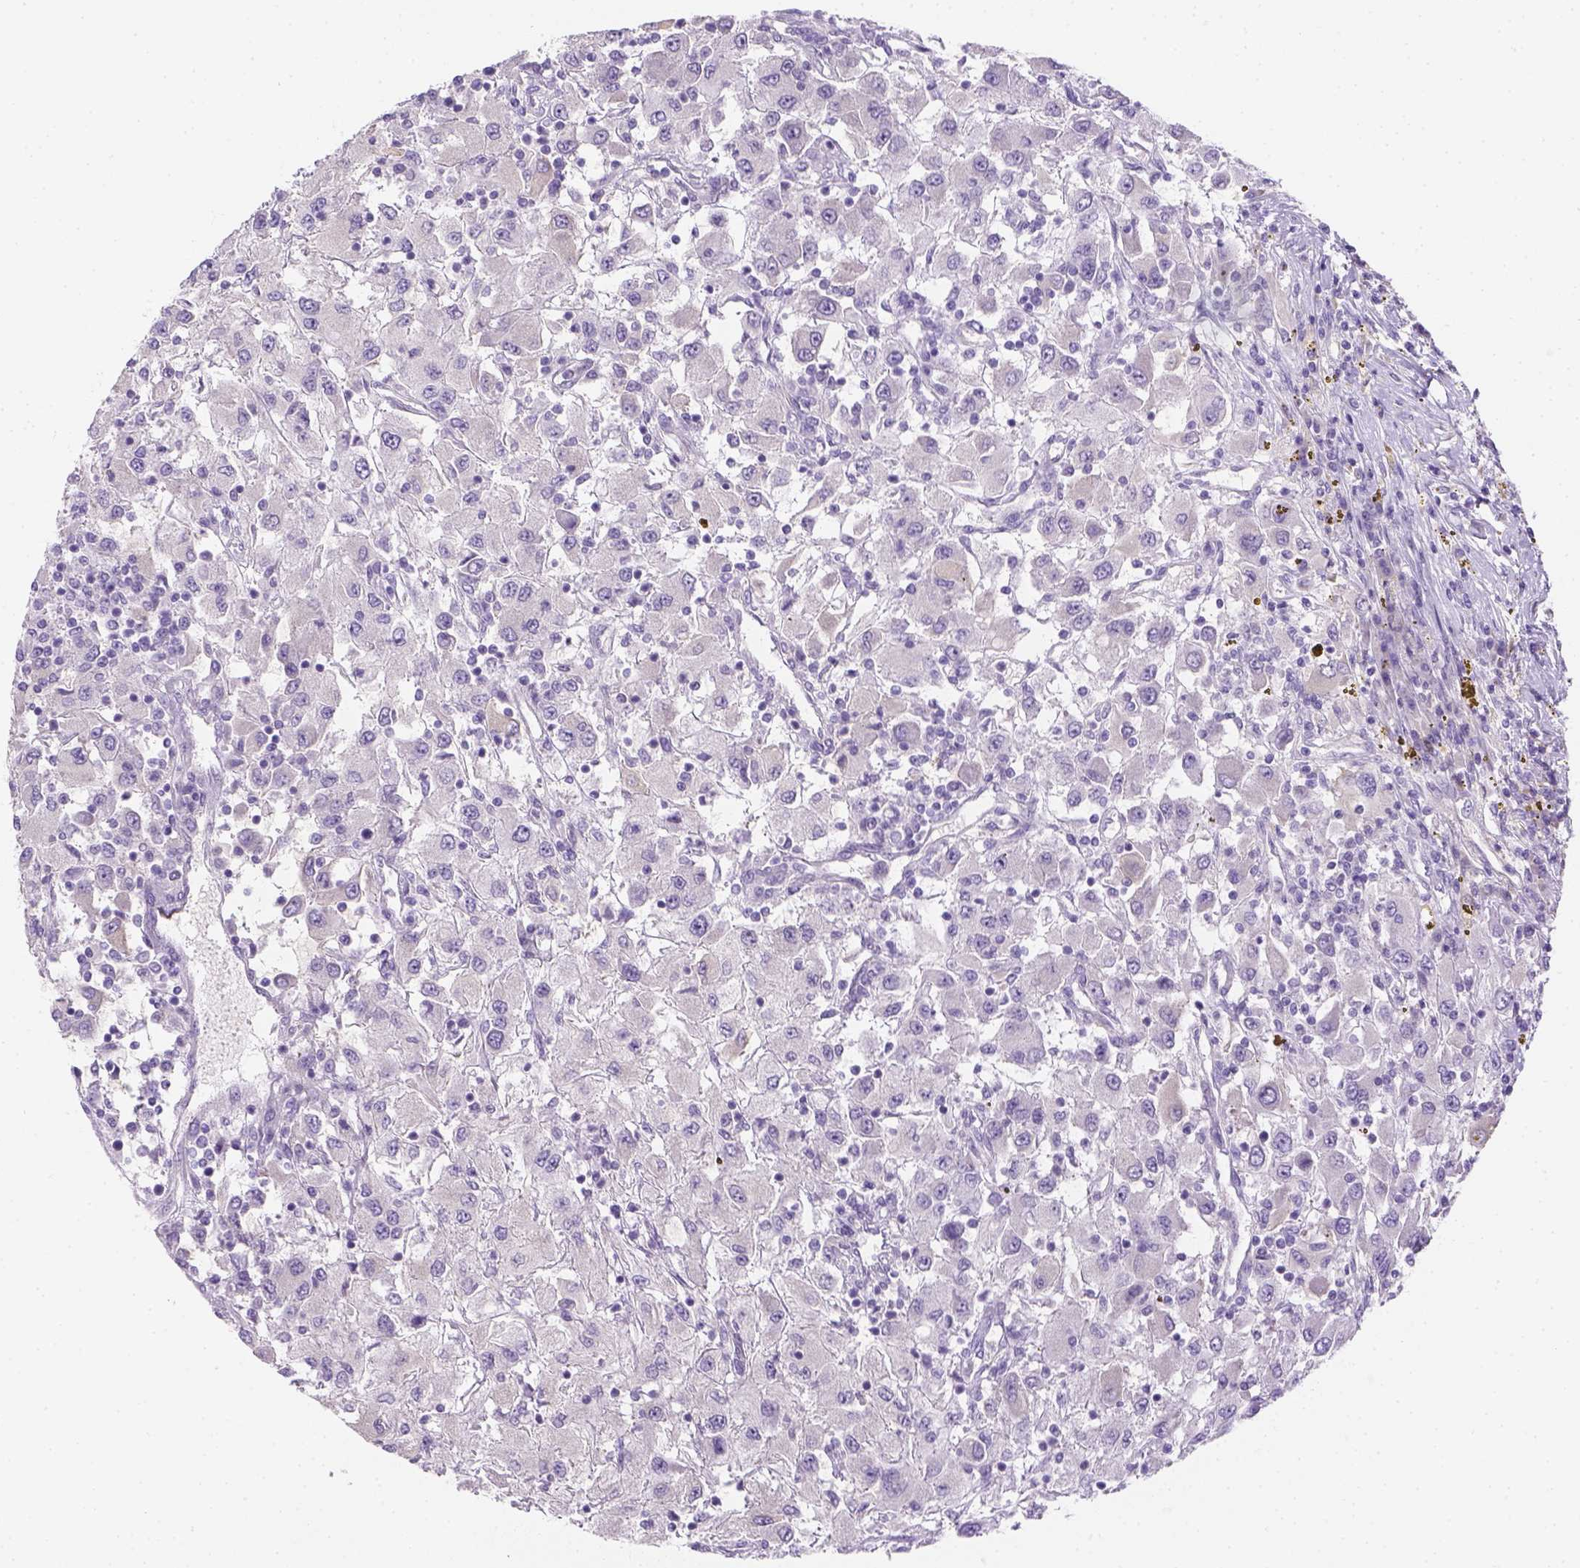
{"staining": {"intensity": "weak", "quantity": "<25%", "location": "cytoplasmic/membranous"}, "tissue": "renal cancer", "cell_type": "Tumor cells", "image_type": "cancer", "snomed": [{"axis": "morphology", "description": "Adenocarcinoma, NOS"}, {"axis": "topography", "description": "Kidney"}], "caption": "Image shows no significant protein positivity in tumor cells of adenocarcinoma (renal).", "gene": "CACNB1", "patient": {"sex": "female", "age": 67}}